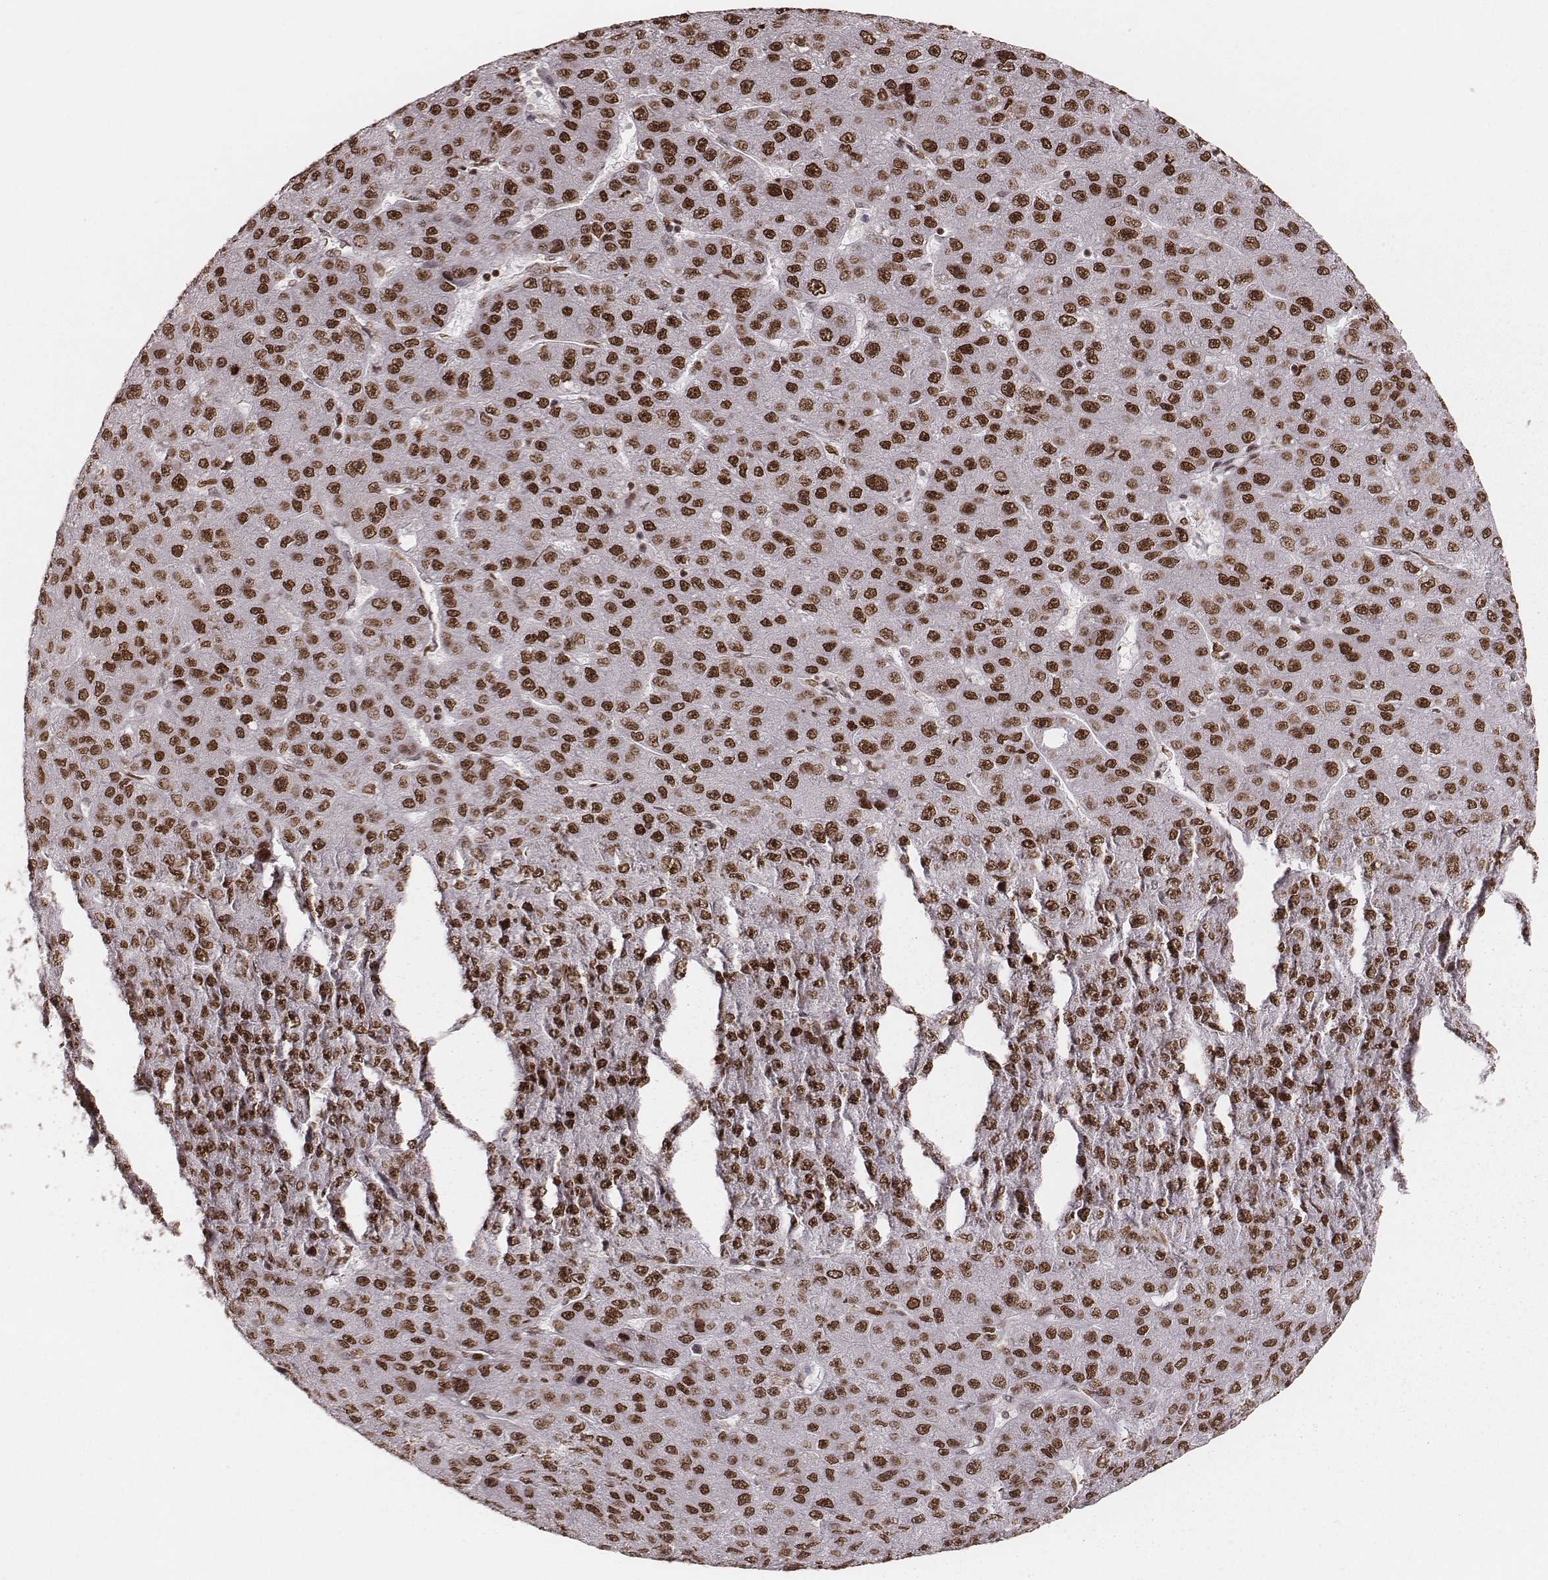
{"staining": {"intensity": "strong", "quantity": ">75%", "location": "nuclear"}, "tissue": "liver cancer", "cell_type": "Tumor cells", "image_type": "cancer", "snomed": [{"axis": "morphology", "description": "Carcinoma, Hepatocellular, NOS"}, {"axis": "topography", "description": "Liver"}], "caption": "The photomicrograph reveals staining of liver hepatocellular carcinoma, revealing strong nuclear protein staining (brown color) within tumor cells.", "gene": "PARP1", "patient": {"sex": "male", "age": 67}}